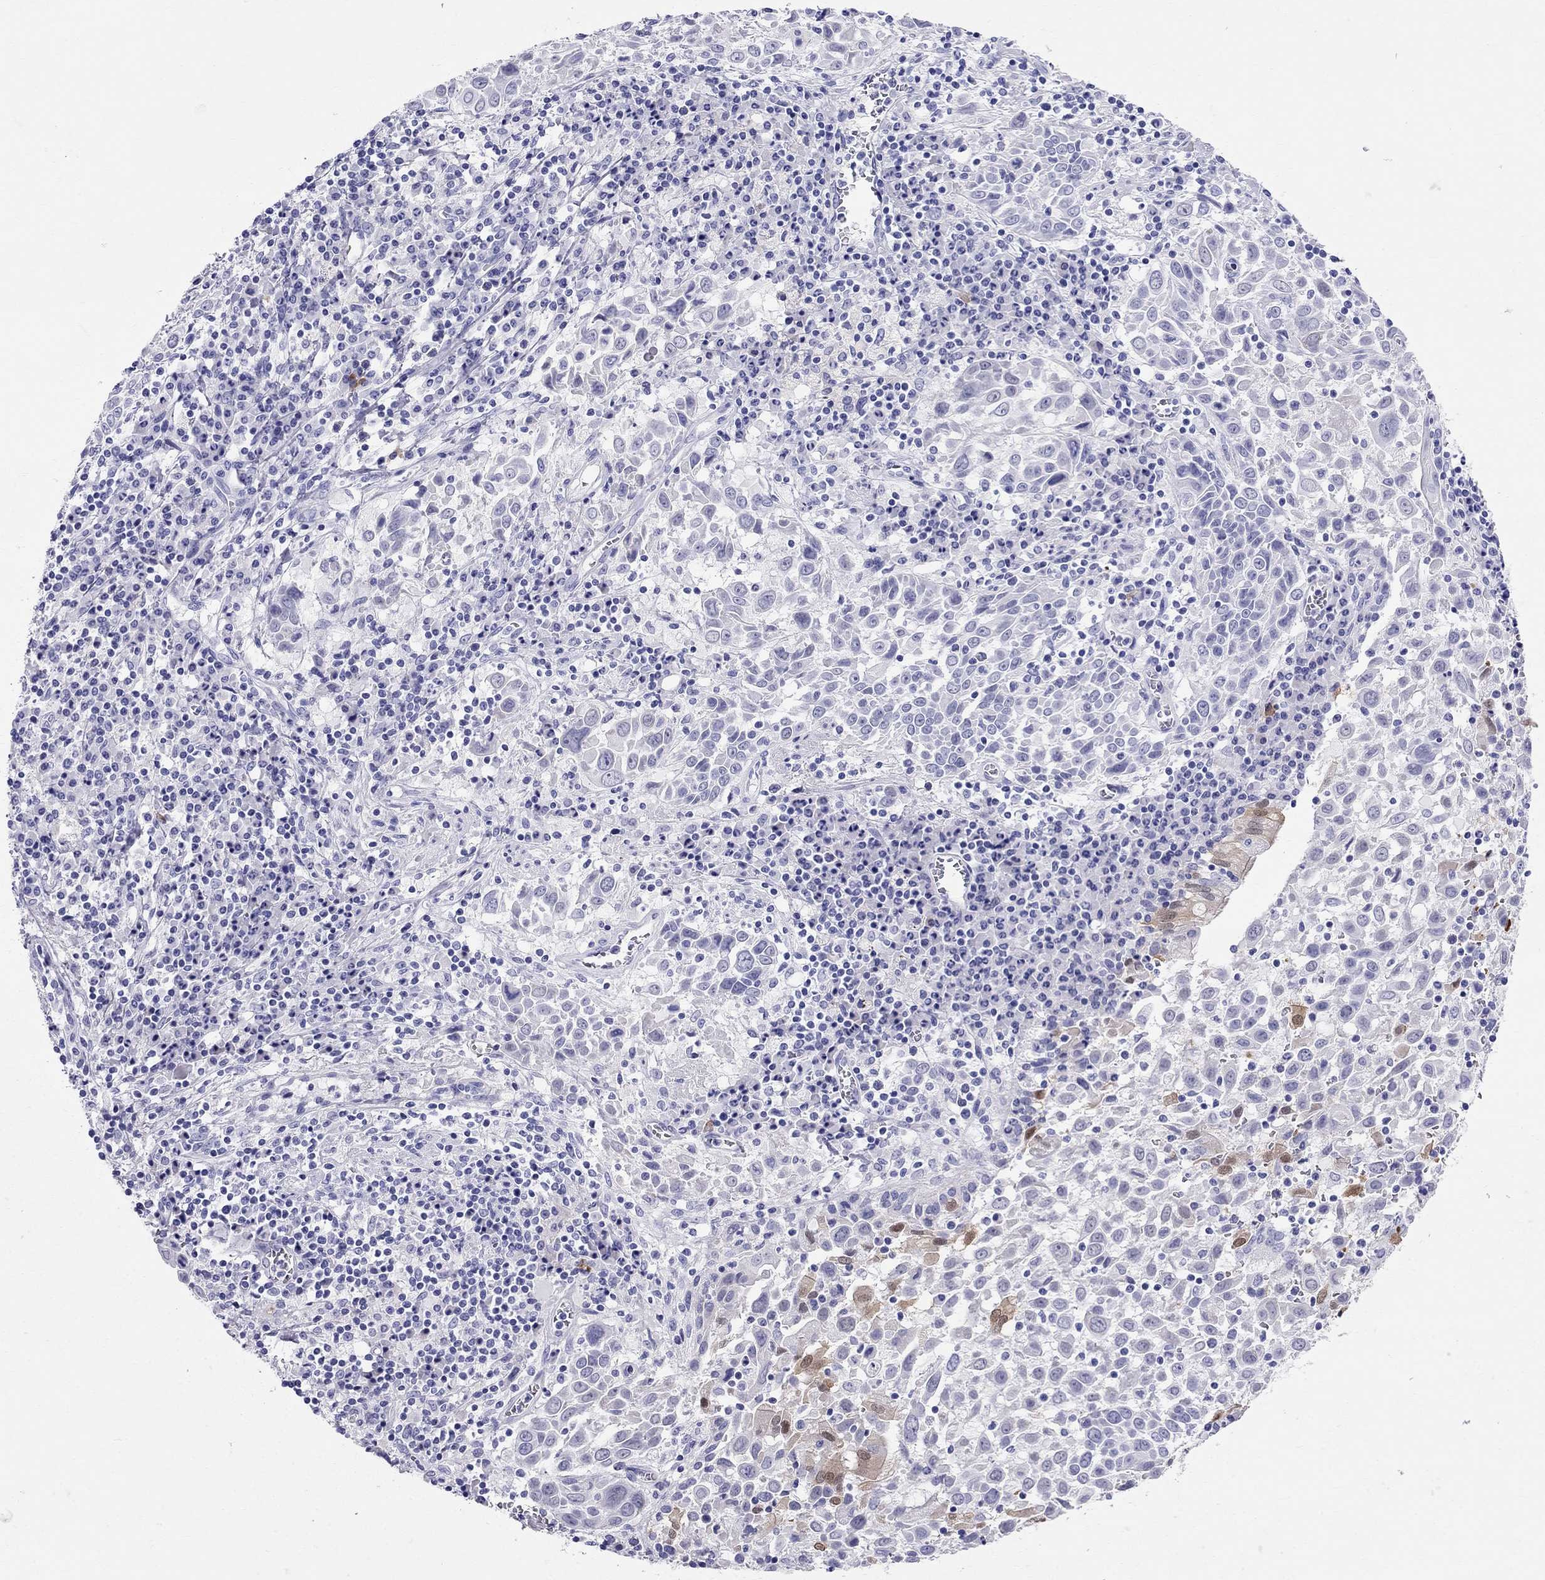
{"staining": {"intensity": "negative", "quantity": "none", "location": "none"}, "tissue": "lung cancer", "cell_type": "Tumor cells", "image_type": "cancer", "snomed": [{"axis": "morphology", "description": "Squamous cell carcinoma, NOS"}, {"axis": "topography", "description": "Lung"}], "caption": "Tumor cells are negative for brown protein staining in squamous cell carcinoma (lung).", "gene": "DNAAF6", "patient": {"sex": "male", "age": 57}}